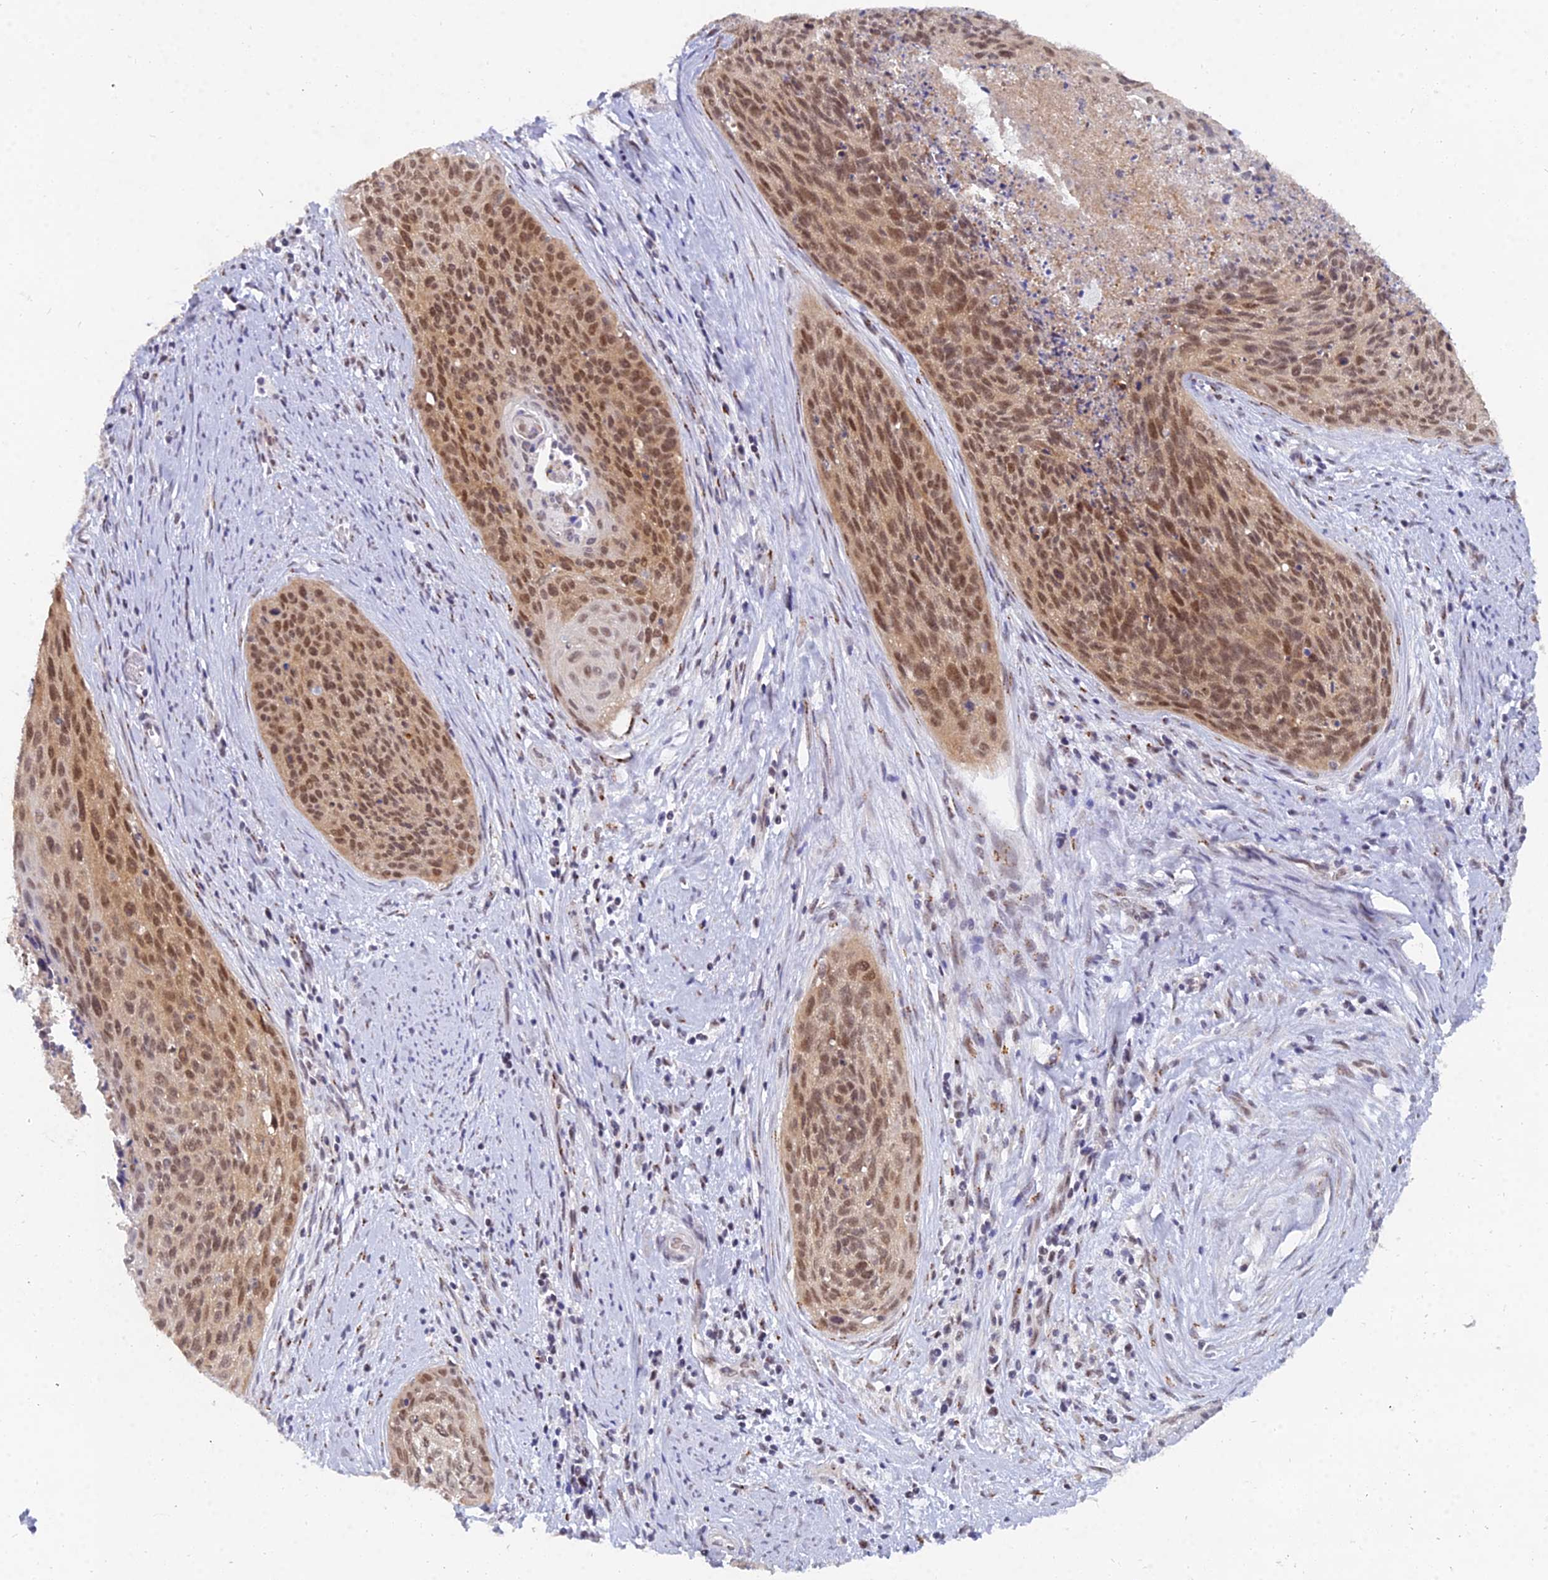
{"staining": {"intensity": "moderate", "quantity": ">75%", "location": "cytoplasmic/membranous,nuclear"}, "tissue": "cervical cancer", "cell_type": "Tumor cells", "image_type": "cancer", "snomed": [{"axis": "morphology", "description": "Squamous cell carcinoma, NOS"}, {"axis": "topography", "description": "Cervix"}], "caption": "Immunohistochemical staining of cervical cancer (squamous cell carcinoma) demonstrates moderate cytoplasmic/membranous and nuclear protein staining in approximately >75% of tumor cells.", "gene": "THOC3", "patient": {"sex": "female", "age": 55}}